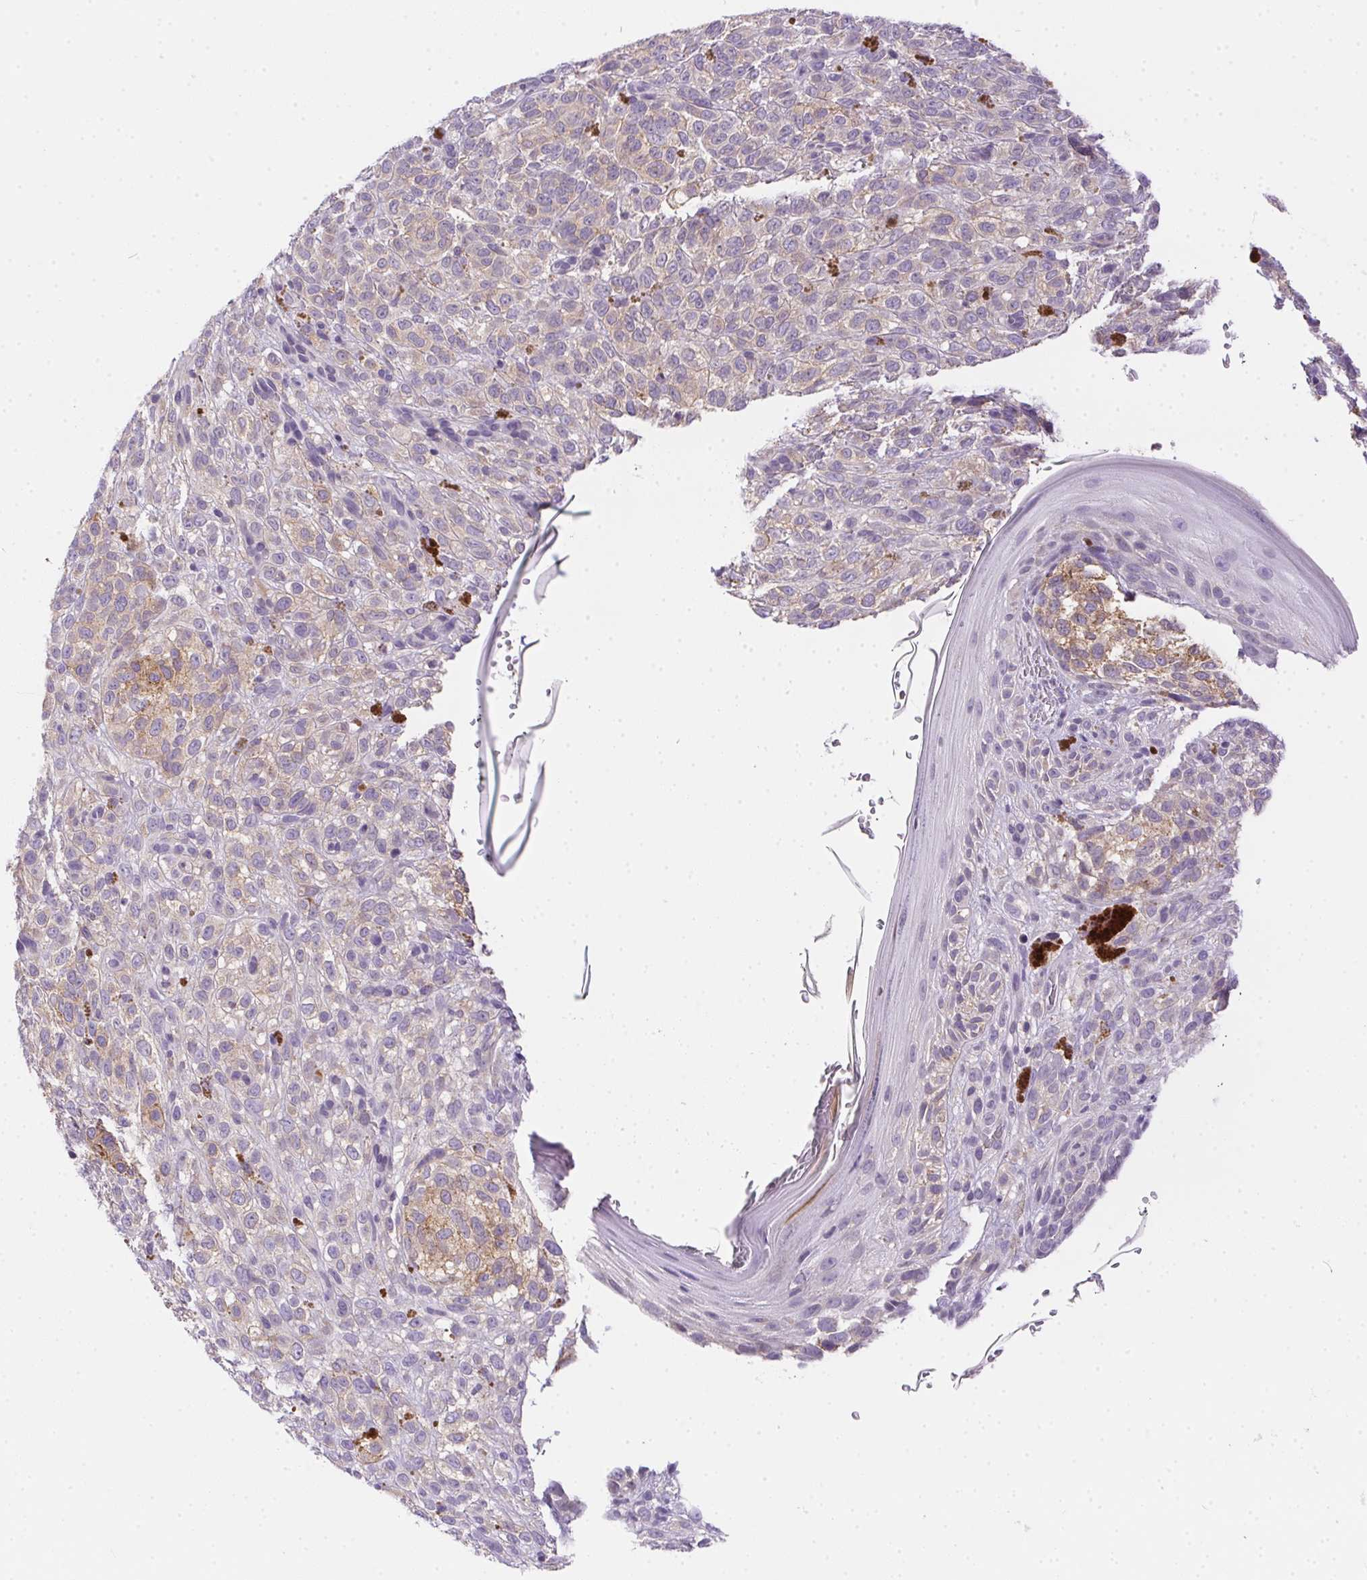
{"staining": {"intensity": "weak", "quantity": "<25%", "location": "cytoplasmic/membranous"}, "tissue": "melanoma", "cell_type": "Tumor cells", "image_type": "cancer", "snomed": [{"axis": "morphology", "description": "Malignant melanoma, NOS"}, {"axis": "topography", "description": "Skin"}], "caption": "Histopathology image shows no protein expression in tumor cells of melanoma tissue.", "gene": "SSTR4", "patient": {"sex": "female", "age": 86}}